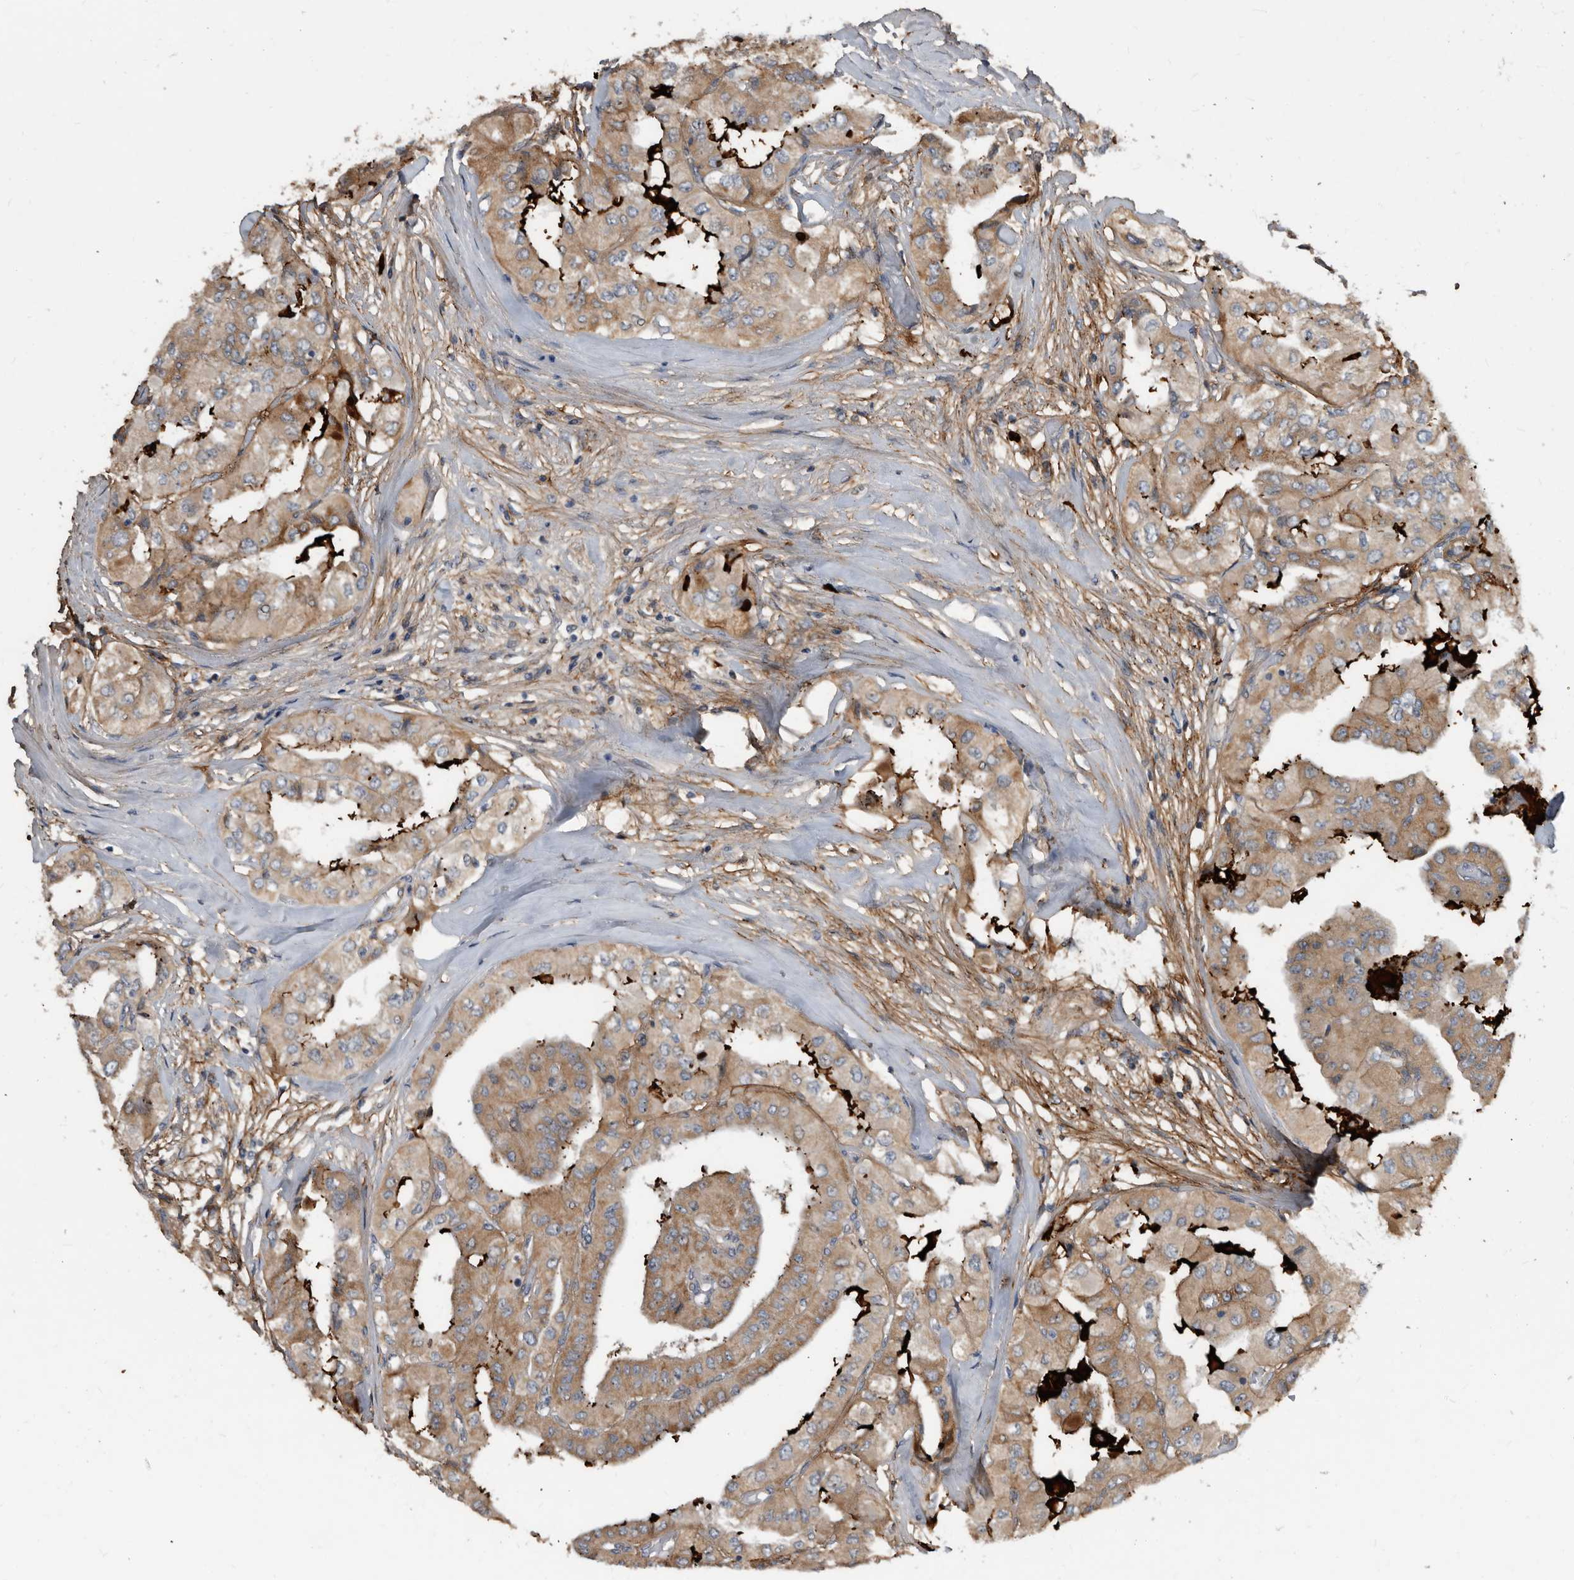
{"staining": {"intensity": "moderate", "quantity": ">75%", "location": "cytoplasmic/membranous"}, "tissue": "thyroid cancer", "cell_type": "Tumor cells", "image_type": "cancer", "snomed": [{"axis": "morphology", "description": "Papillary adenocarcinoma, NOS"}, {"axis": "topography", "description": "Thyroid gland"}], "caption": "Immunohistochemical staining of human thyroid cancer (papillary adenocarcinoma) demonstrates medium levels of moderate cytoplasmic/membranous protein expression in about >75% of tumor cells.", "gene": "PI15", "patient": {"sex": "female", "age": 59}}